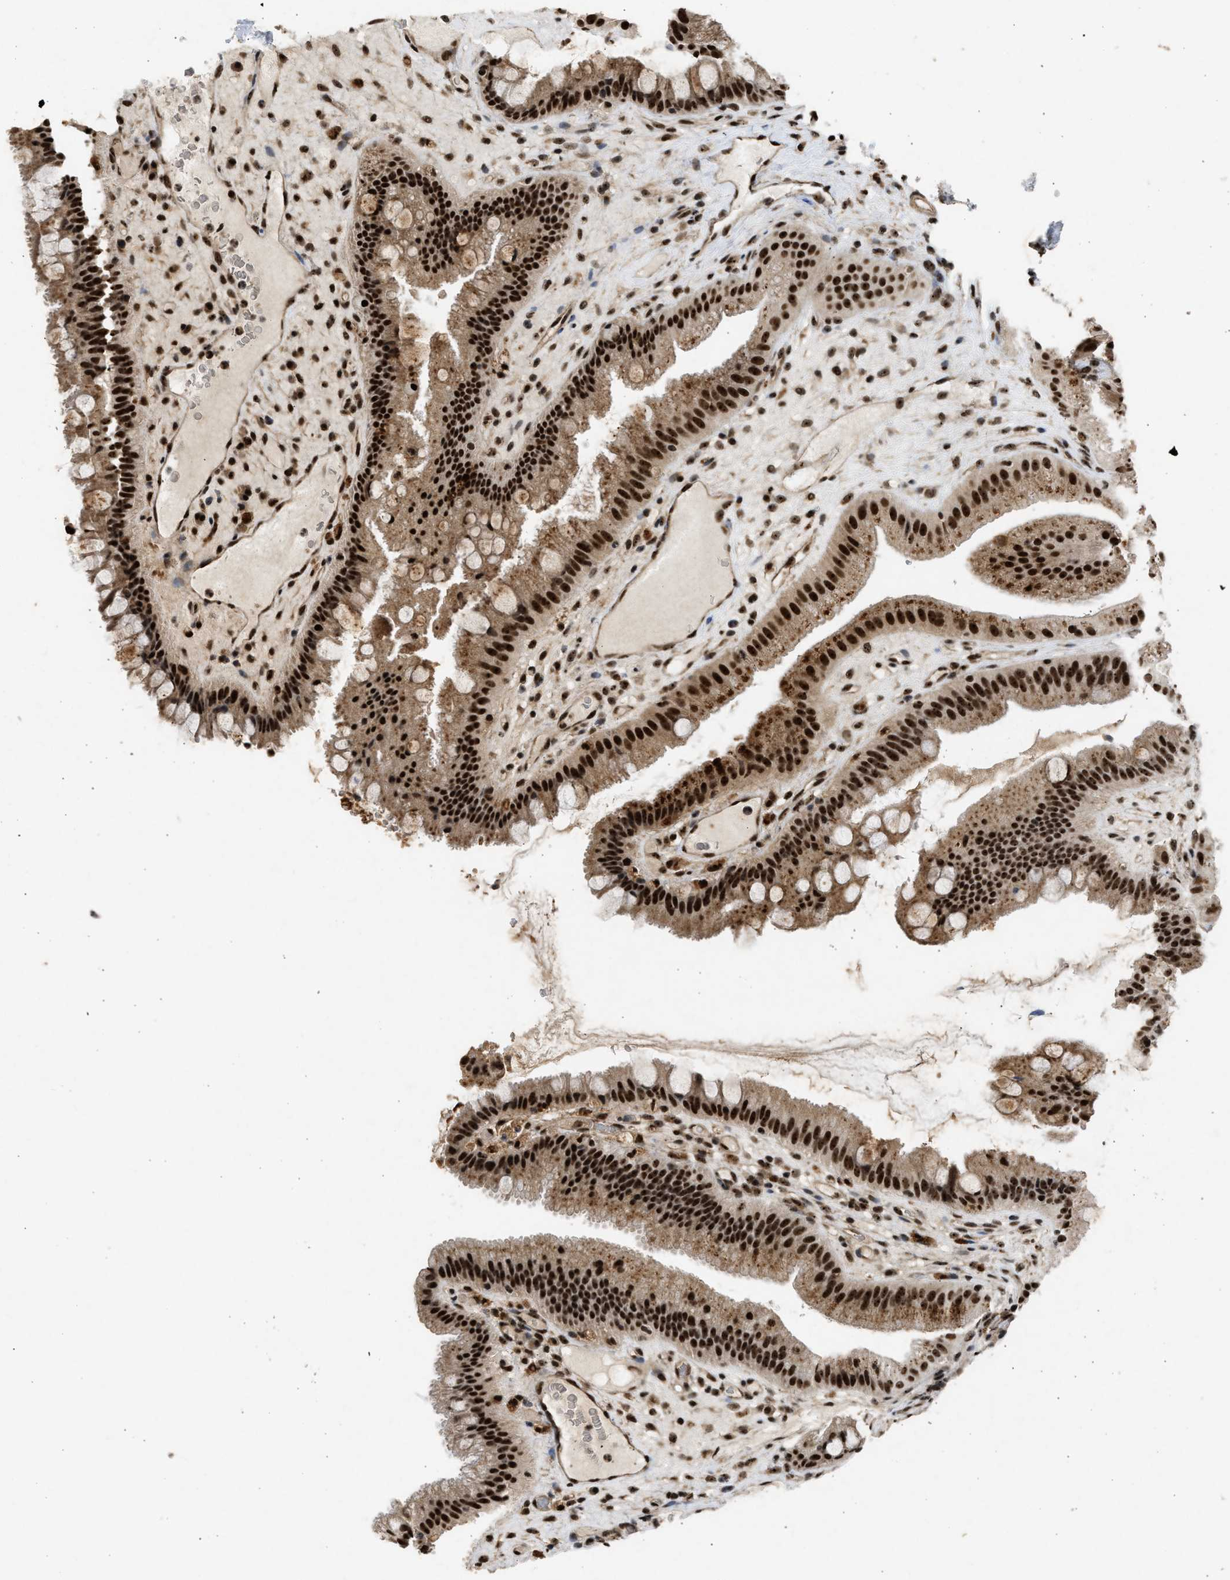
{"staining": {"intensity": "strong", "quantity": ">75%", "location": "cytoplasmic/membranous,nuclear"}, "tissue": "gallbladder", "cell_type": "Glandular cells", "image_type": "normal", "snomed": [{"axis": "morphology", "description": "Normal tissue, NOS"}, {"axis": "topography", "description": "Gallbladder"}], "caption": "Gallbladder stained with DAB (3,3'-diaminobenzidine) IHC reveals high levels of strong cytoplasmic/membranous,nuclear staining in about >75% of glandular cells.", "gene": "TFDP2", "patient": {"sex": "male", "age": 49}}